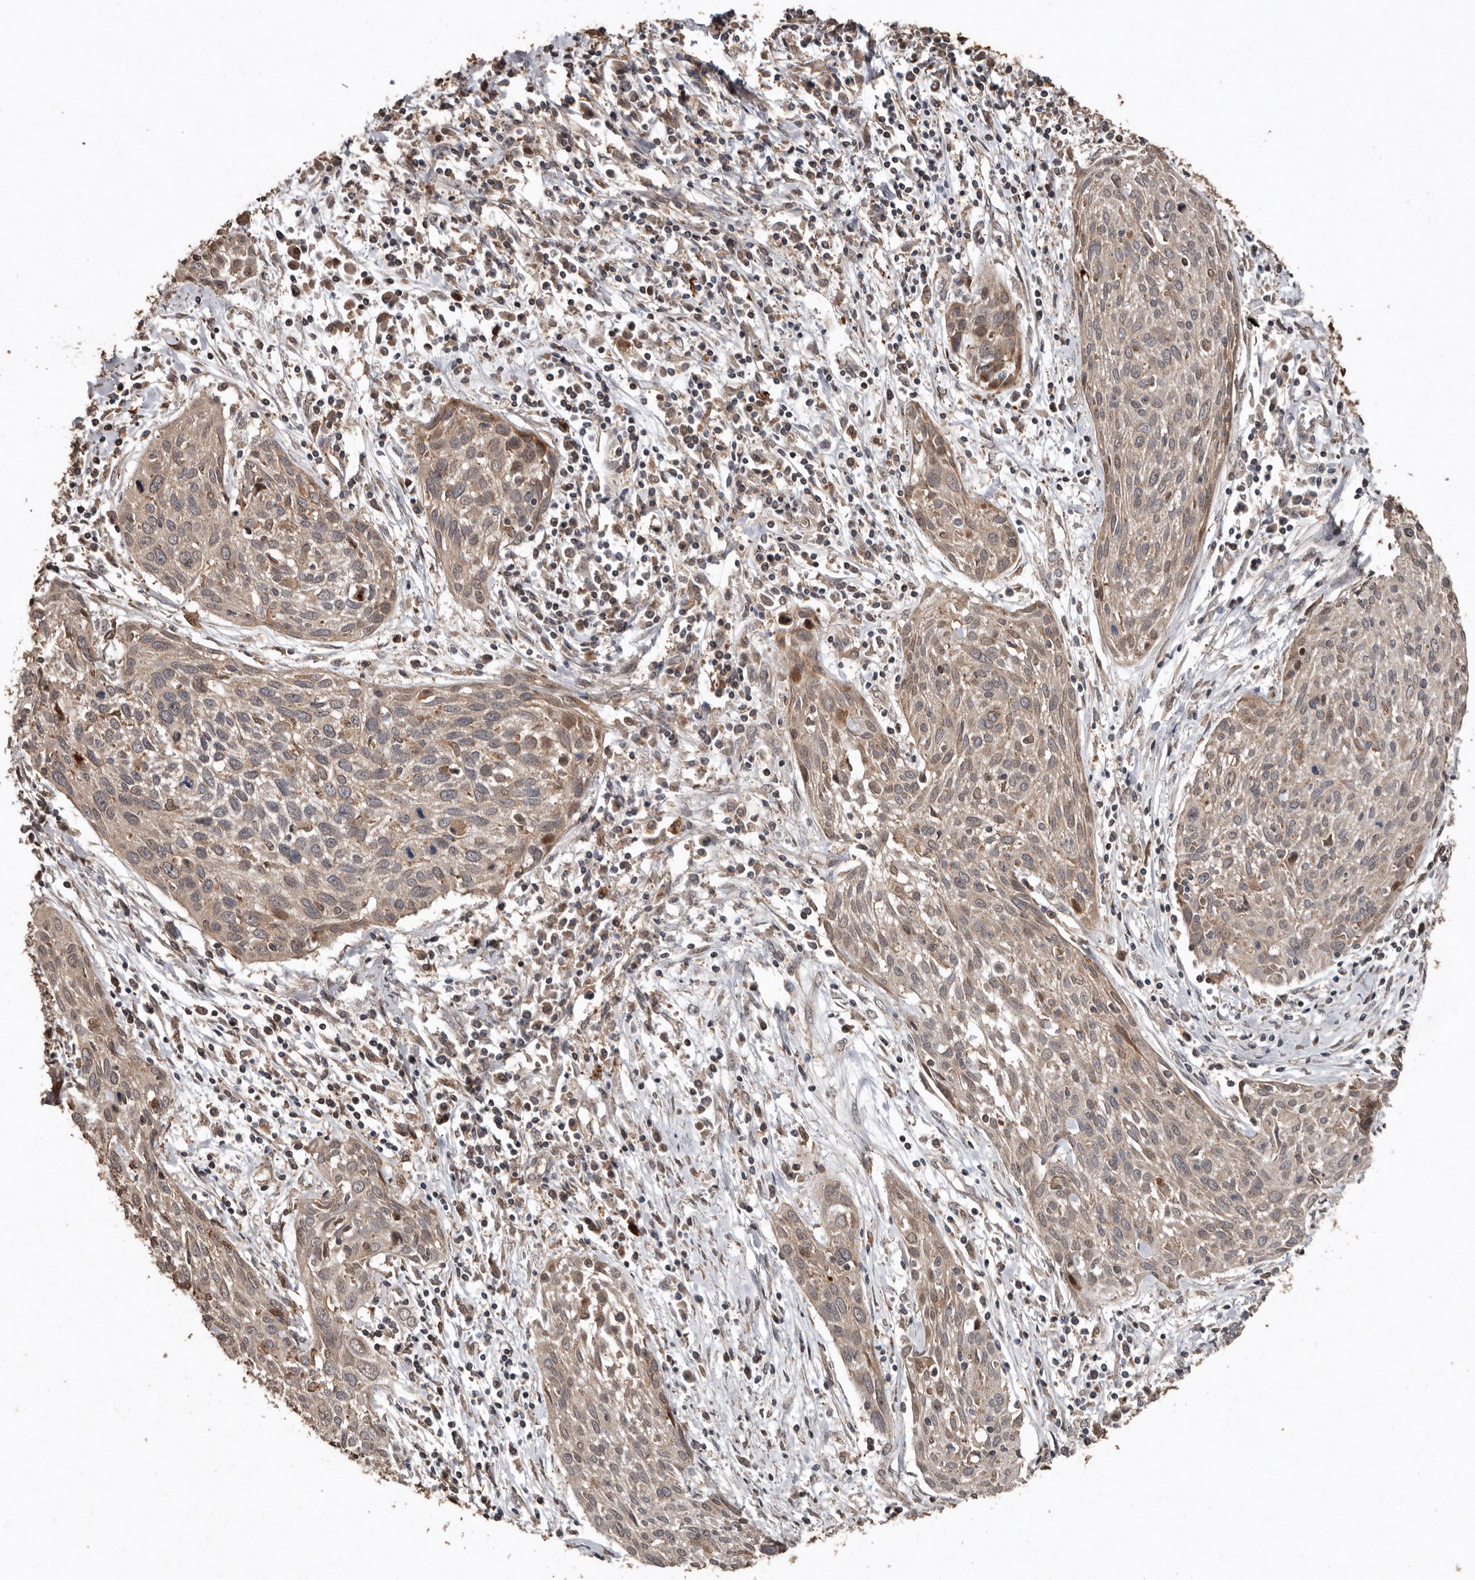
{"staining": {"intensity": "weak", "quantity": ">75%", "location": "cytoplasmic/membranous"}, "tissue": "cervical cancer", "cell_type": "Tumor cells", "image_type": "cancer", "snomed": [{"axis": "morphology", "description": "Squamous cell carcinoma, NOS"}, {"axis": "topography", "description": "Cervix"}], "caption": "Protein staining exhibits weak cytoplasmic/membranous staining in approximately >75% of tumor cells in cervical squamous cell carcinoma.", "gene": "RANBP17", "patient": {"sex": "female", "age": 51}}